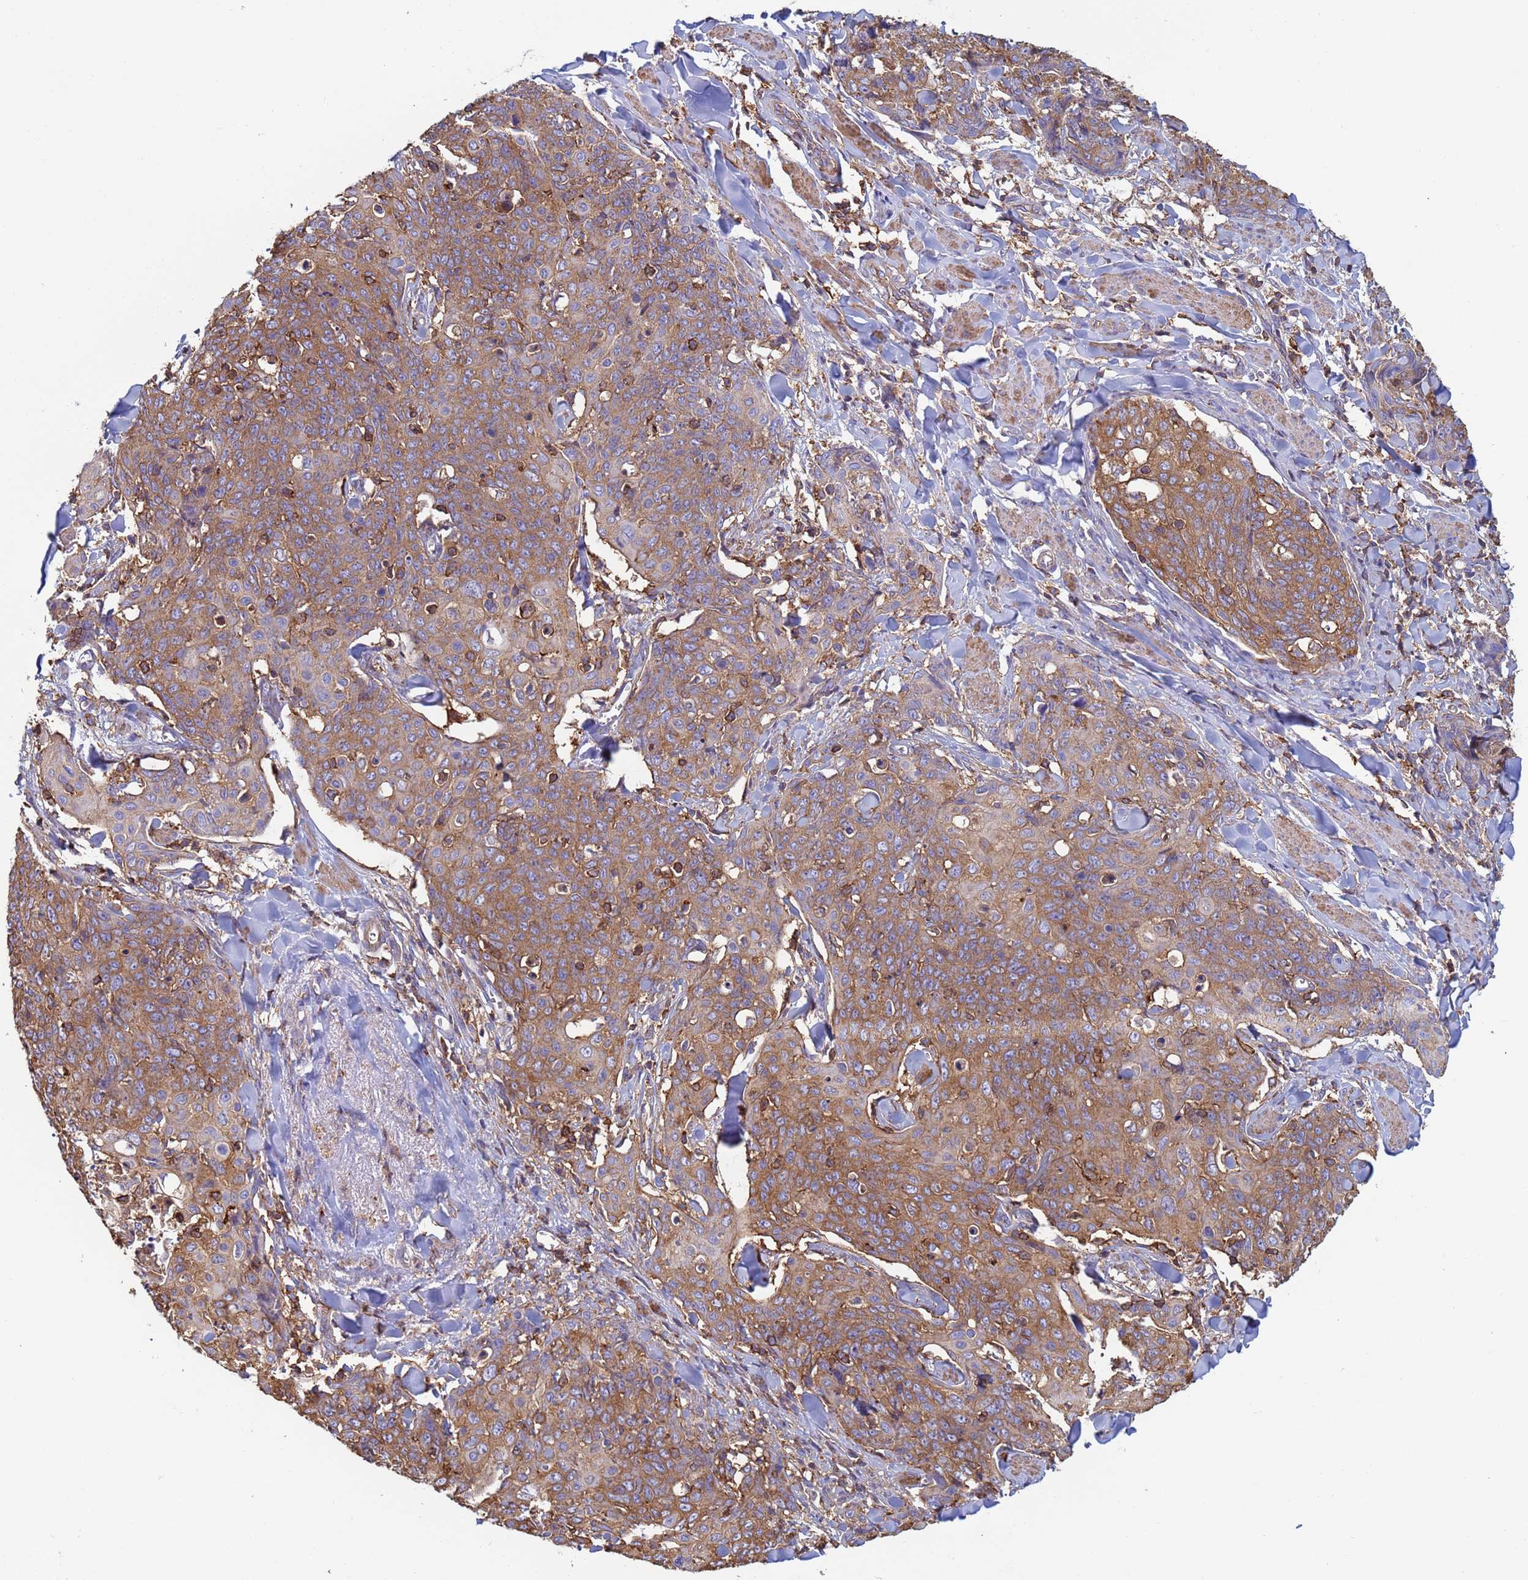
{"staining": {"intensity": "moderate", "quantity": ">75%", "location": "cytoplasmic/membranous"}, "tissue": "skin cancer", "cell_type": "Tumor cells", "image_type": "cancer", "snomed": [{"axis": "morphology", "description": "Squamous cell carcinoma, NOS"}, {"axis": "topography", "description": "Skin"}, {"axis": "topography", "description": "Vulva"}], "caption": "Protein analysis of skin cancer tissue demonstrates moderate cytoplasmic/membranous staining in approximately >75% of tumor cells.", "gene": "ZNG1B", "patient": {"sex": "female", "age": 85}}